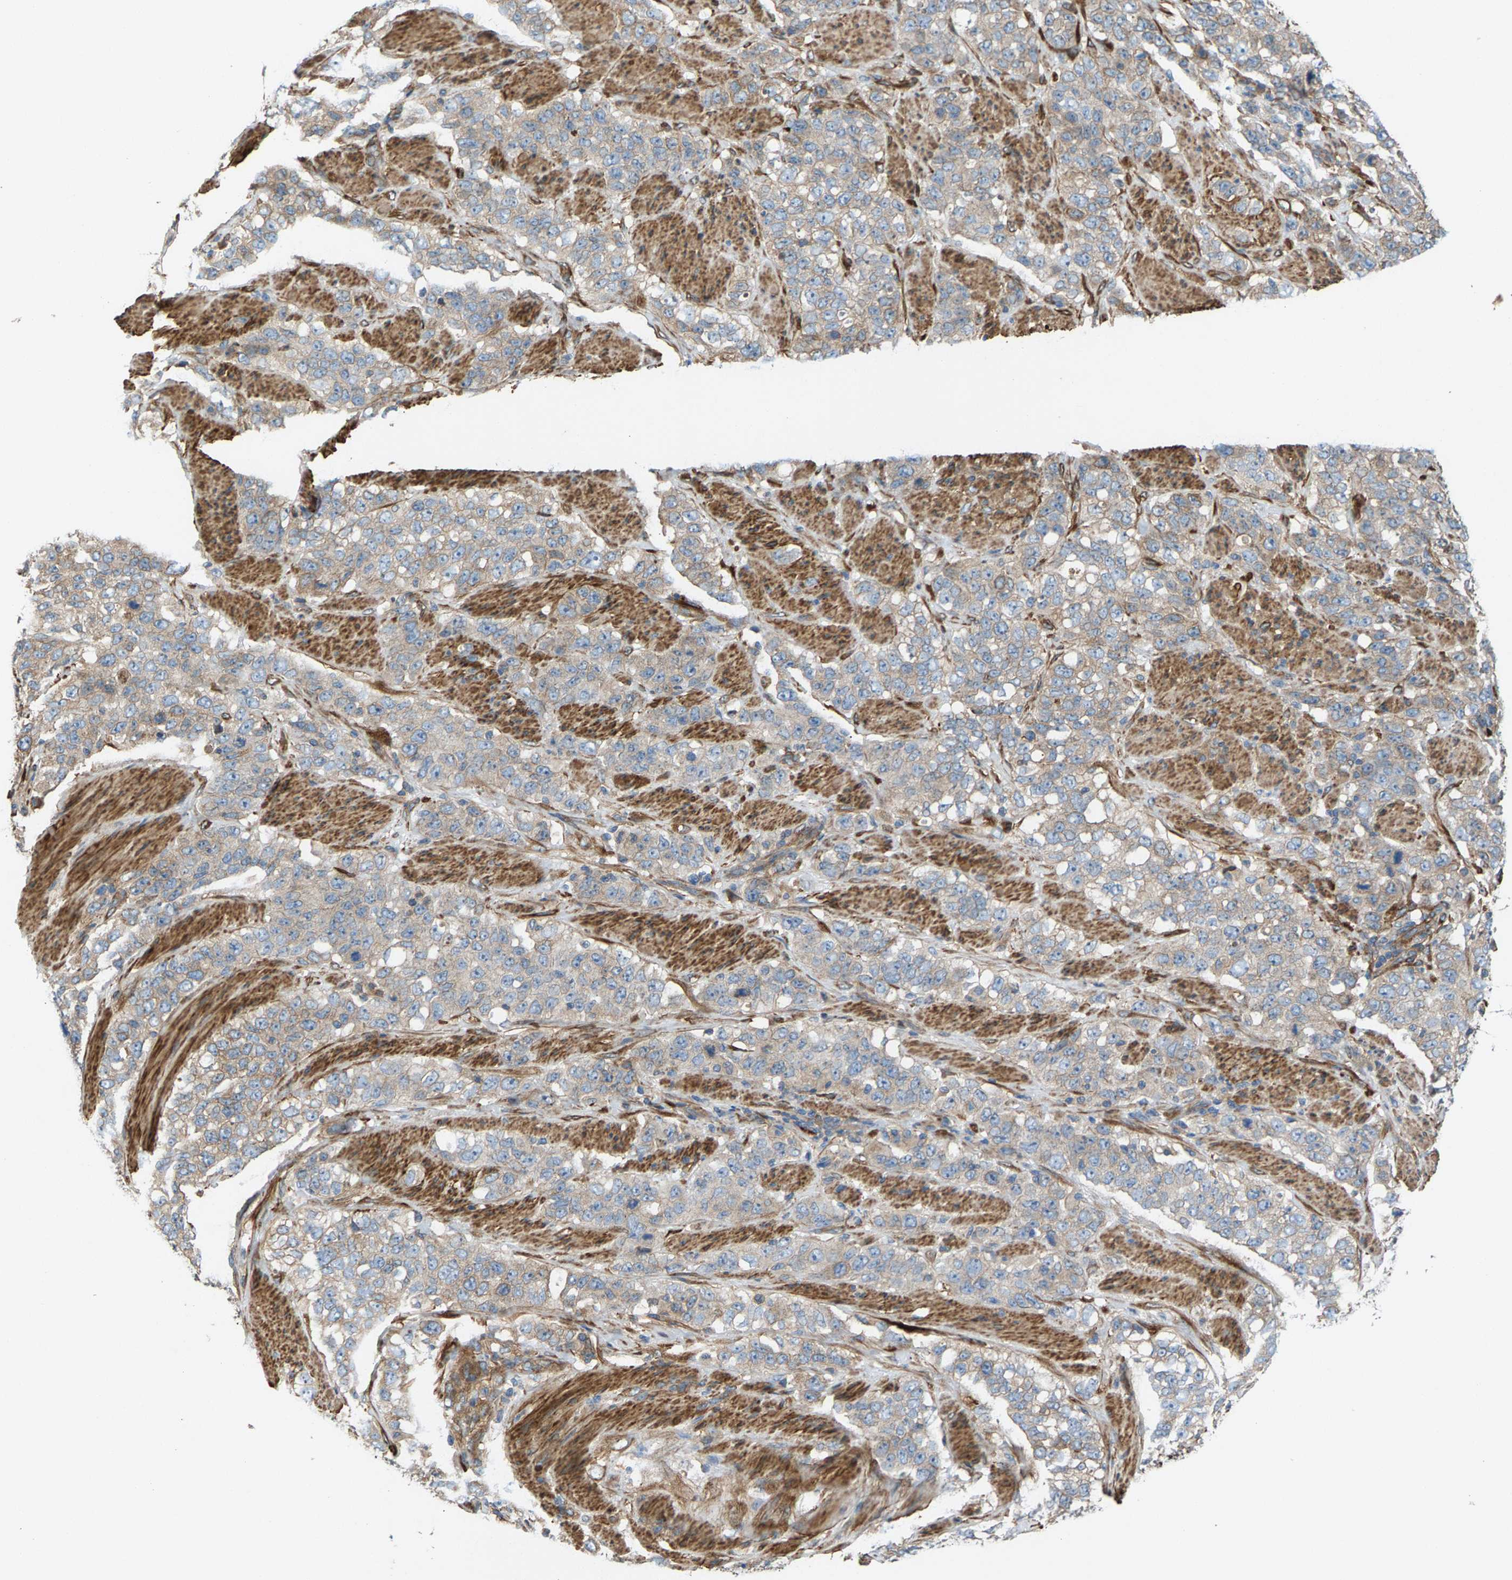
{"staining": {"intensity": "weak", "quantity": "<25%", "location": "cytoplasmic/membranous"}, "tissue": "stomach cancer", "cell_type": "Tumor cells", "image_type": "cancer", "snomed": [{"axis": "morphology", "description": "Adenocarcinoma, NOS"}, {"axis": "topography", "description": "Stomach"}], "caption": "A histopathology image of stomach adenocarcinoma stained for a protein exhibits no brown staining in tumor cells.", "gene": "PDCL", "patient": {"sex": "male", "age": 48}}